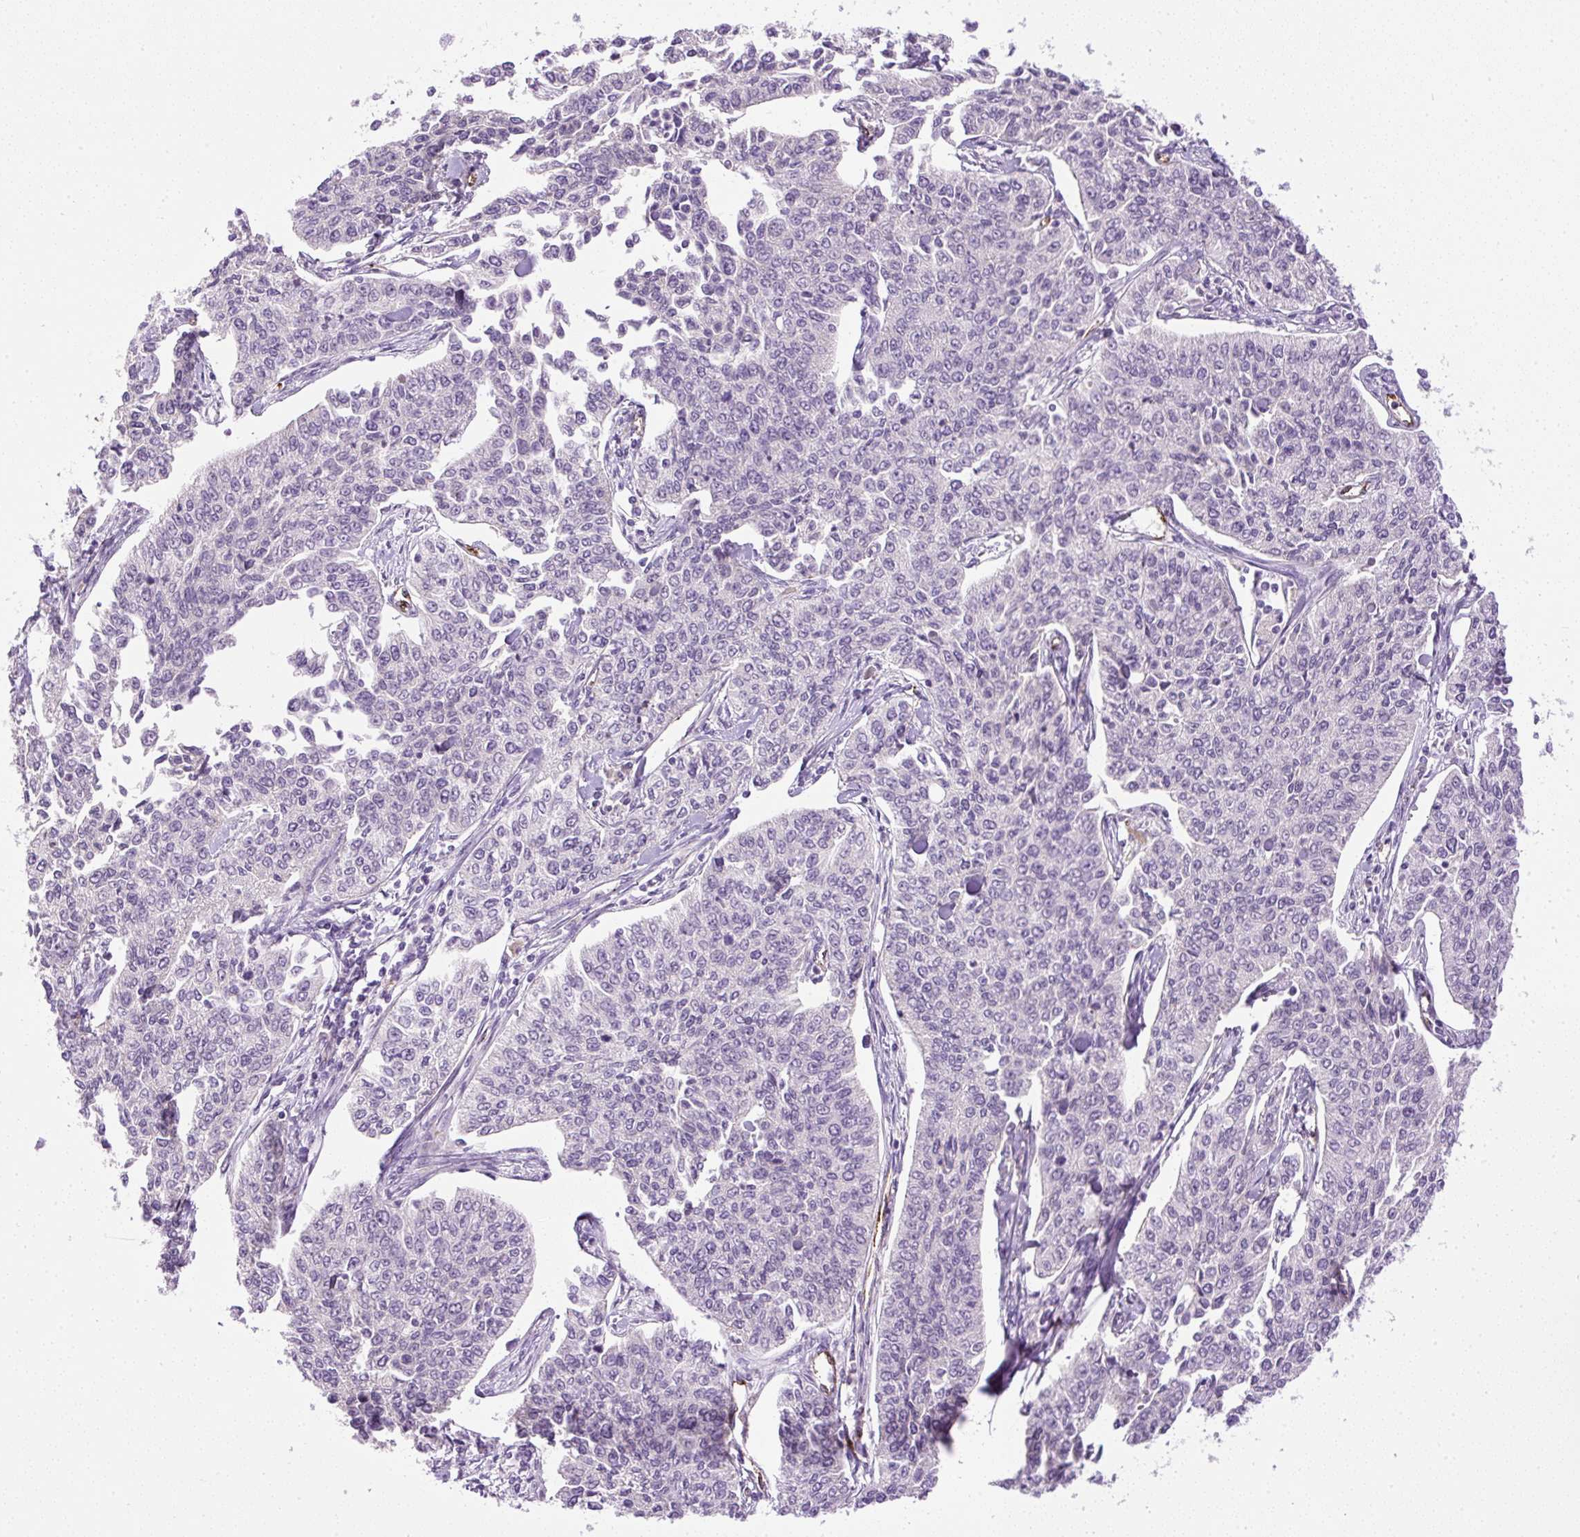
{"staining": {"intensity": "negative", "quantity": "none", "location": "none"}, "tissue": "cervical cancer", "cell_type": "Tumor cells", "image_type": "cancer", "snomed": [{"axis": "morphology", "description": "Squamous cell carcinoma, NOS"}, {"axis": "topography", "description": "Cervix"}], "caption": "Immunohistochemical staining of cervical cancer exhibits no significant expression in tumor cells. (DAB (3,3'-diaminobenzidine) immunohistochemistry visualized using brightfield microscopy, high magnification).", "gene": "LEFTY2", "patient": {"sex": "female", "age": 35}}